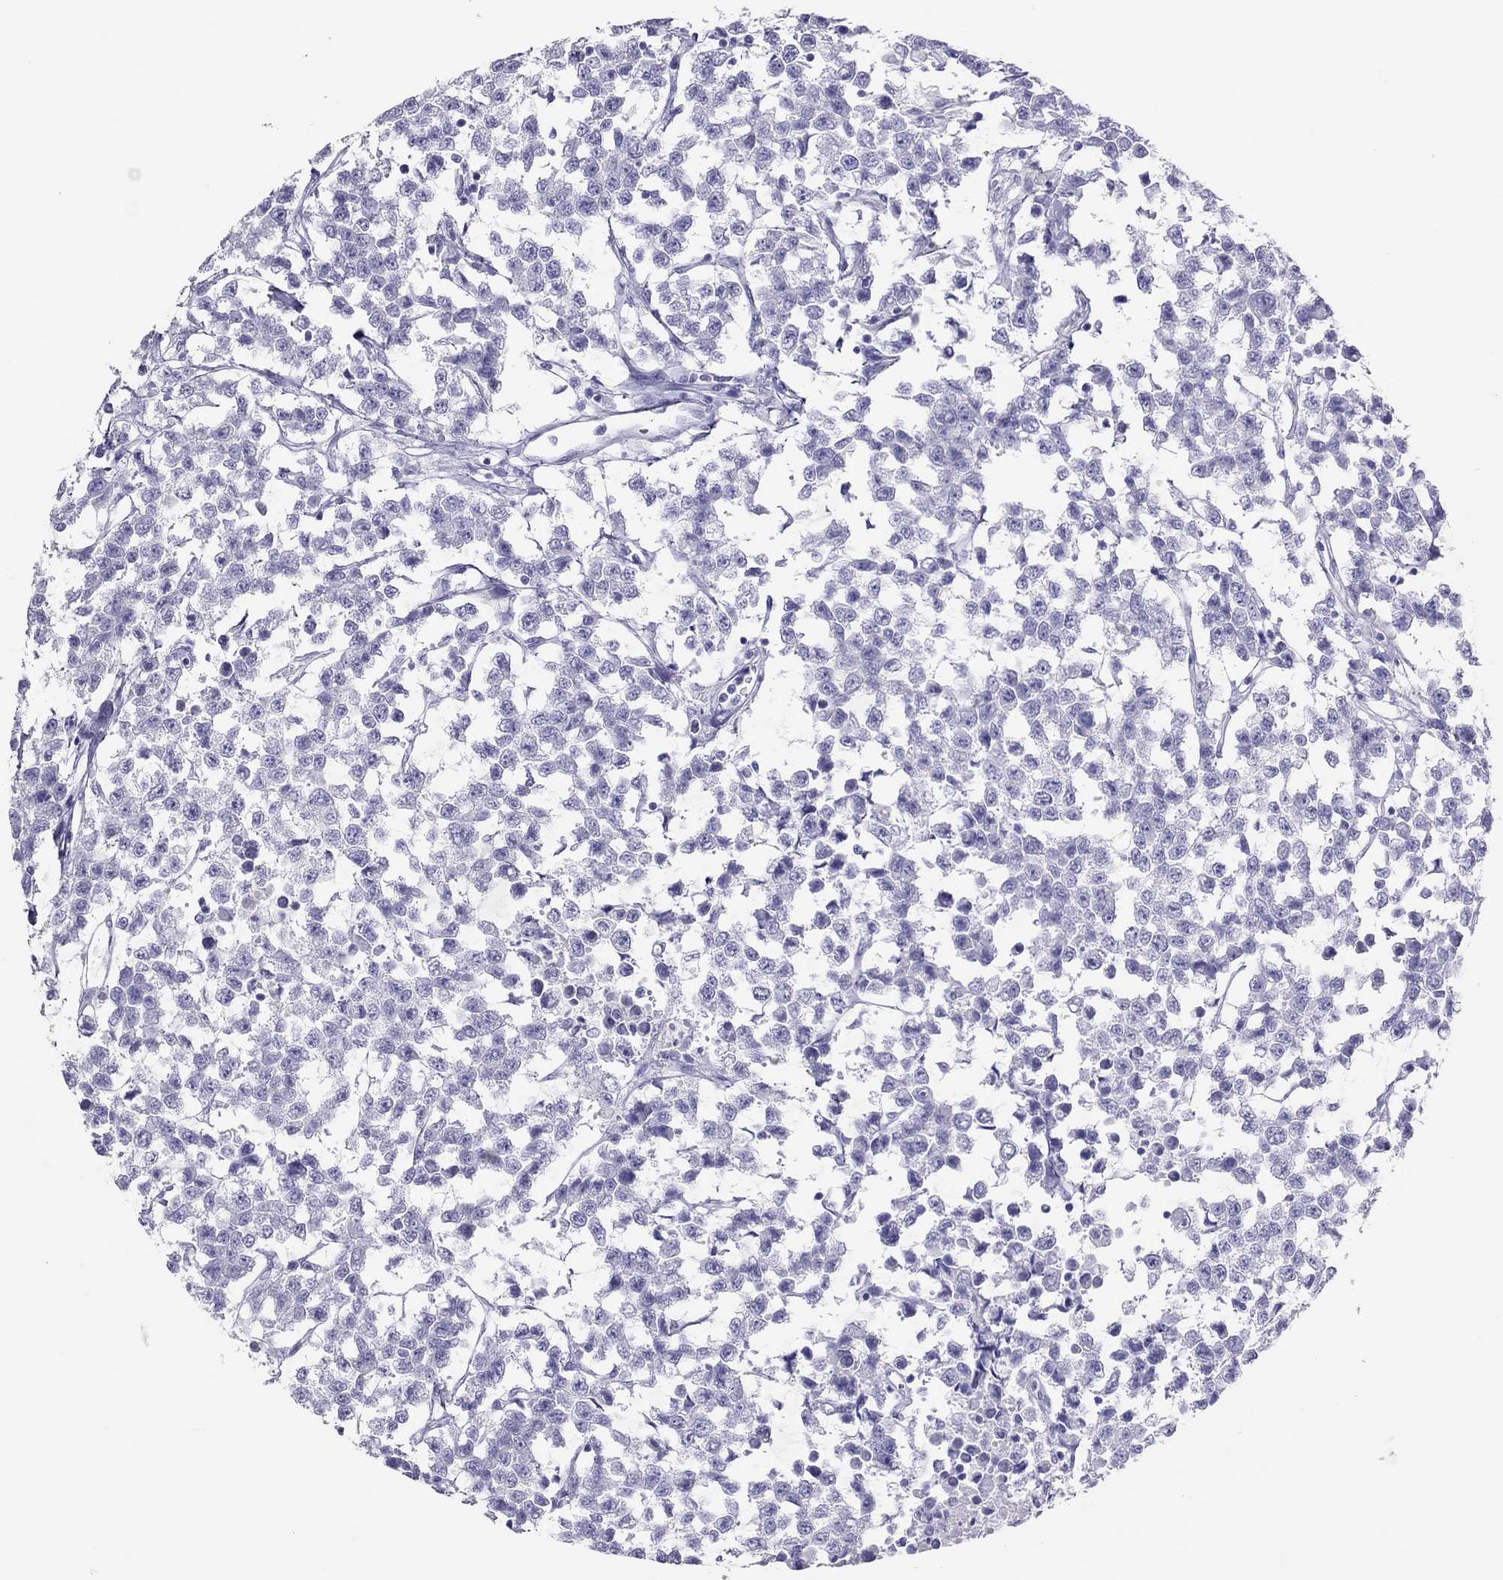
{"staining": {"intensity": "negative", "quantity": "none", "location": "none"}, "tissue": "testis cancer", "cell_type": "Tumor cells", "image_type": "cancer", "snomed": [{"axis": "morphology", "description": "Seminoma, NOS"}, {"axis": "topography", "description": "Testis"}], "caption": "A high-resolution histopathology image shows IHC staining of seminoma (testis), which exhibits no significant positivity in tumor cells.", "gene": "TSHB", "patient": {"sex": "male", "age": 59}}